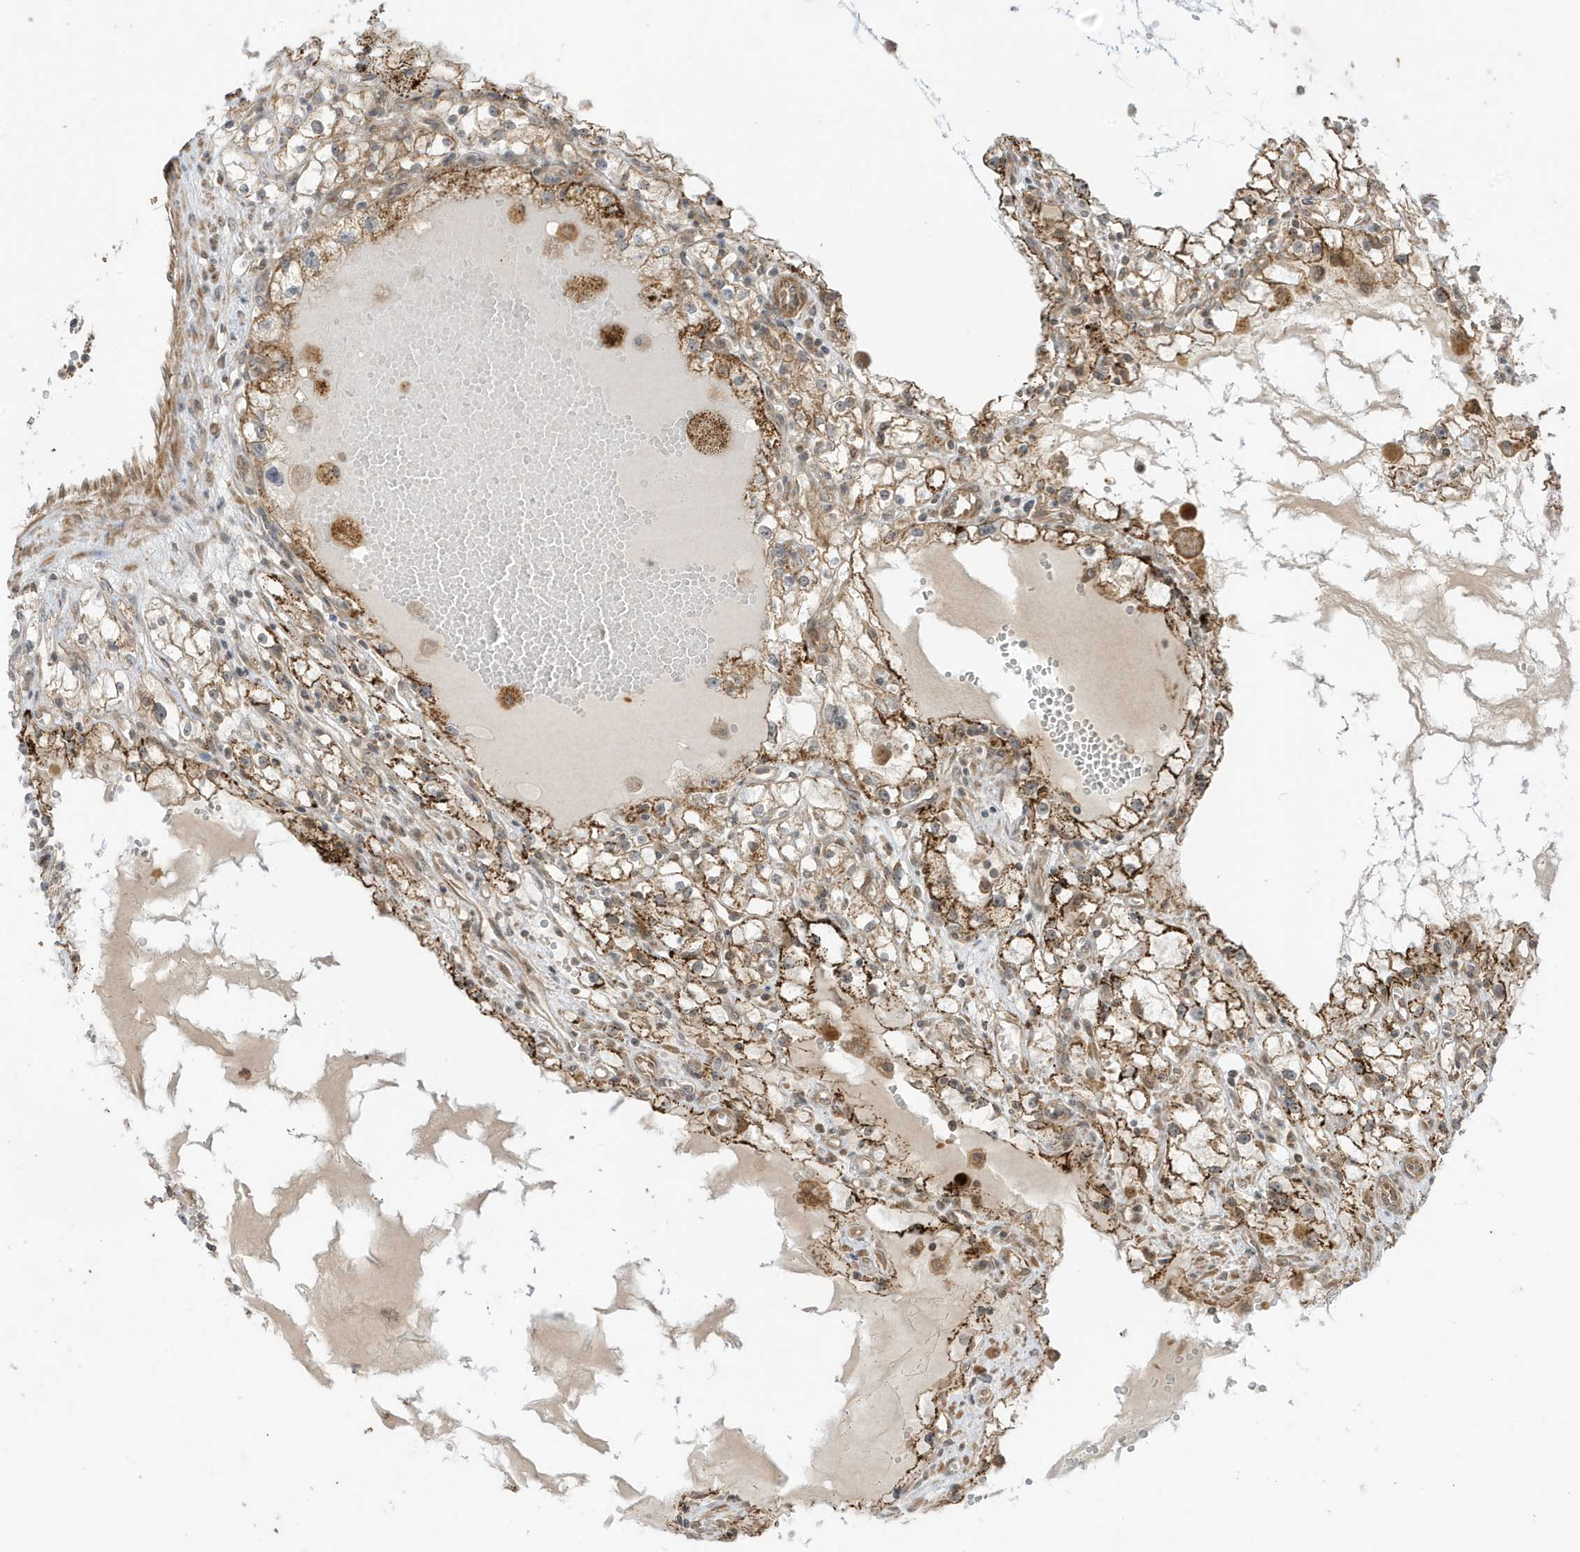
{"staining": {"intensity": "moderate", "quantity": ">75%", "location": "cytoplasmic/membranous"}, "tissue": "renal cancer", "cell_type": "Tumor cells", "image_type": "cancer", "snomed": [{"axis": "morphology", "description": "Adenocarcinoma, NOS"}, {"axis": "topography", "description": "Kidney"}], "caption": "Protein expression analysis of human renal cancer reveals moderate cytoplasmic/membranous positivity in approximately >75% of tumor cells.", "gene": "DHX36", "patient": {"sex": "male", "age": 56}}